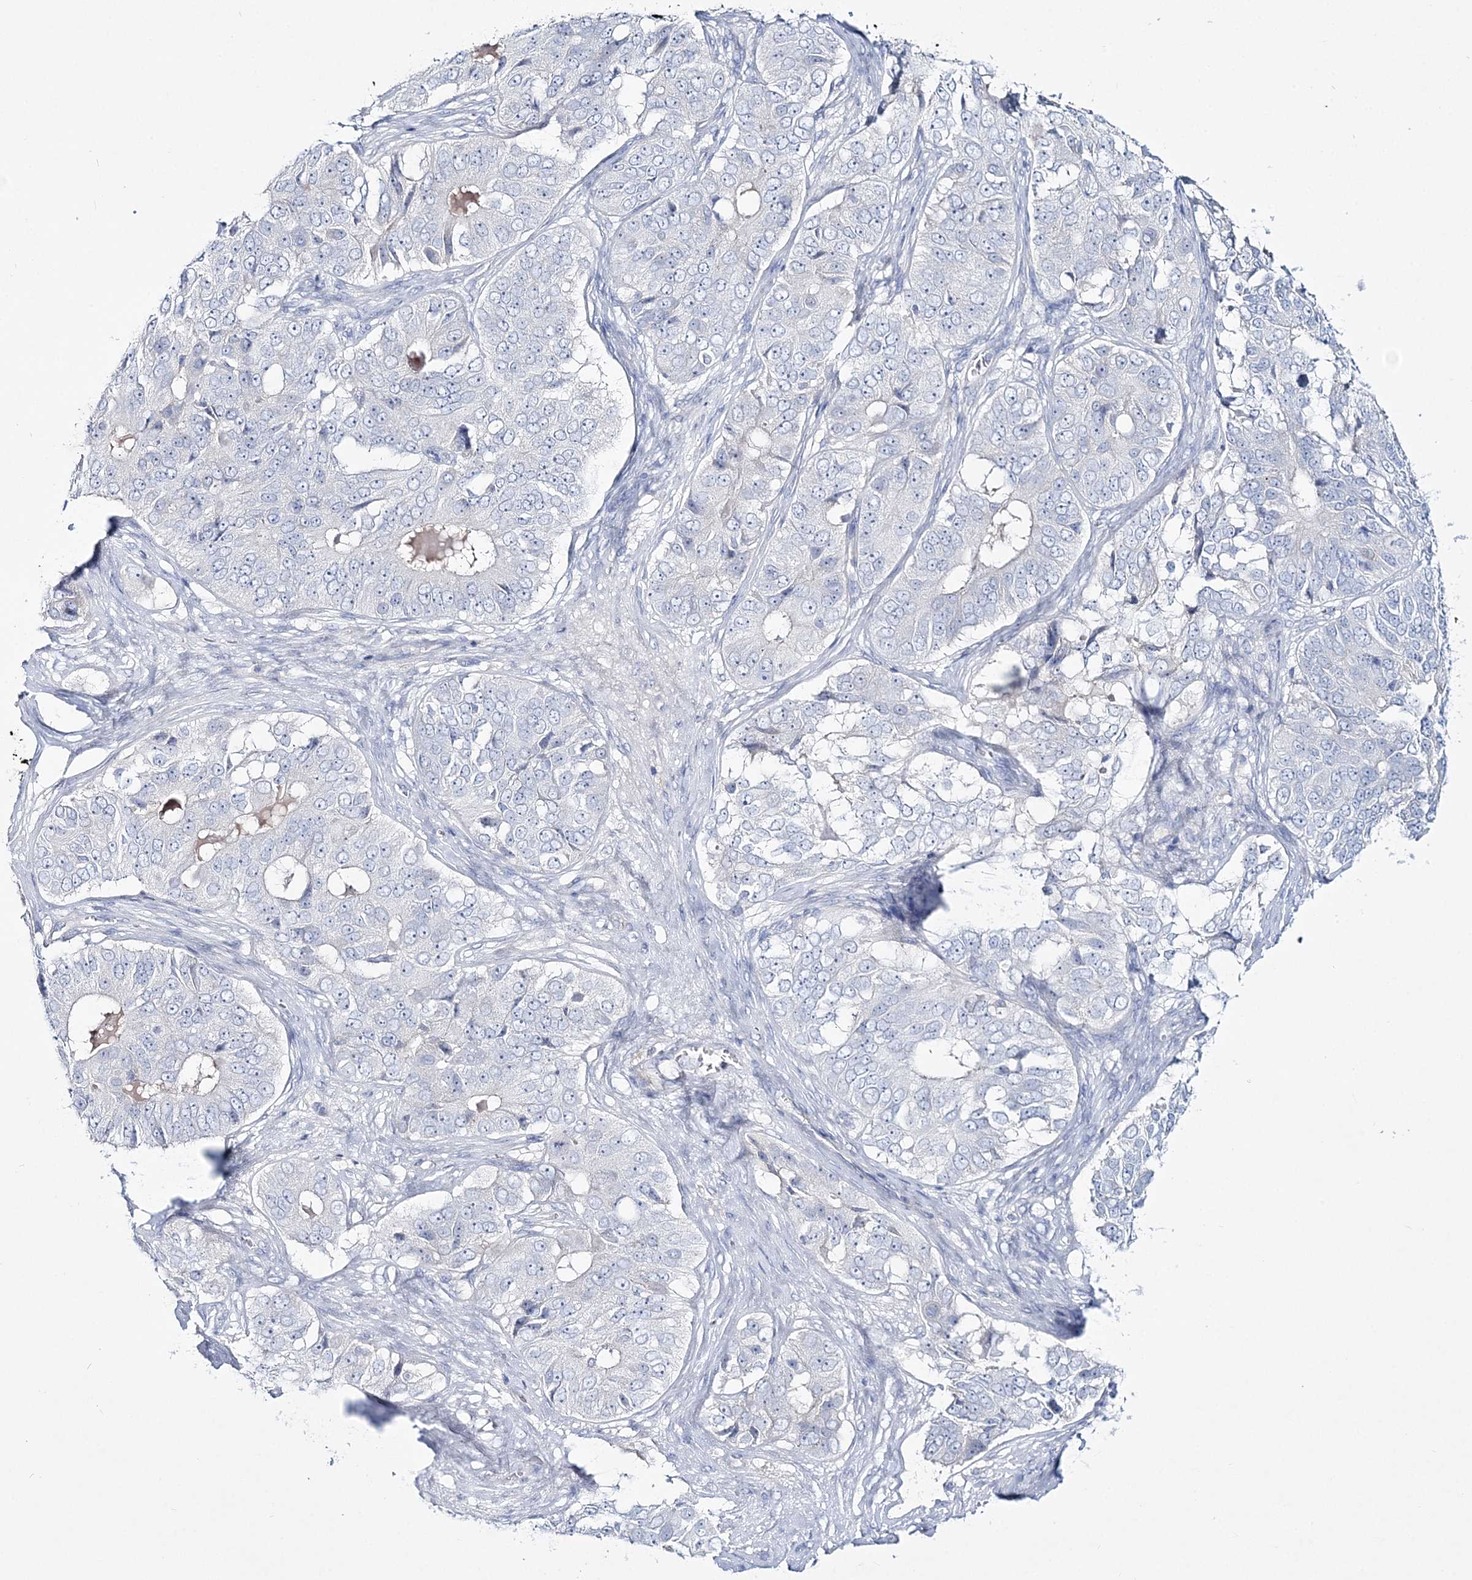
{"staining": {"intensity": "negative", "quantity": "none", "location": "none"}, "tissue": "ovarian cancer", "cell_type": "Tumor cells", "image_type": "cancer", "snomed": [{"axis": "morphology", "description": "Carcinoma, endometroid"}, {"axis": "topography", "description": "Ovary"}], "caption": "Immunohistochemistry of ovarian endometroid carcinoma displays no expression in tumor cells.", "gene": "WDSUB1", "patient": {"sex": "female", "age": 51}}